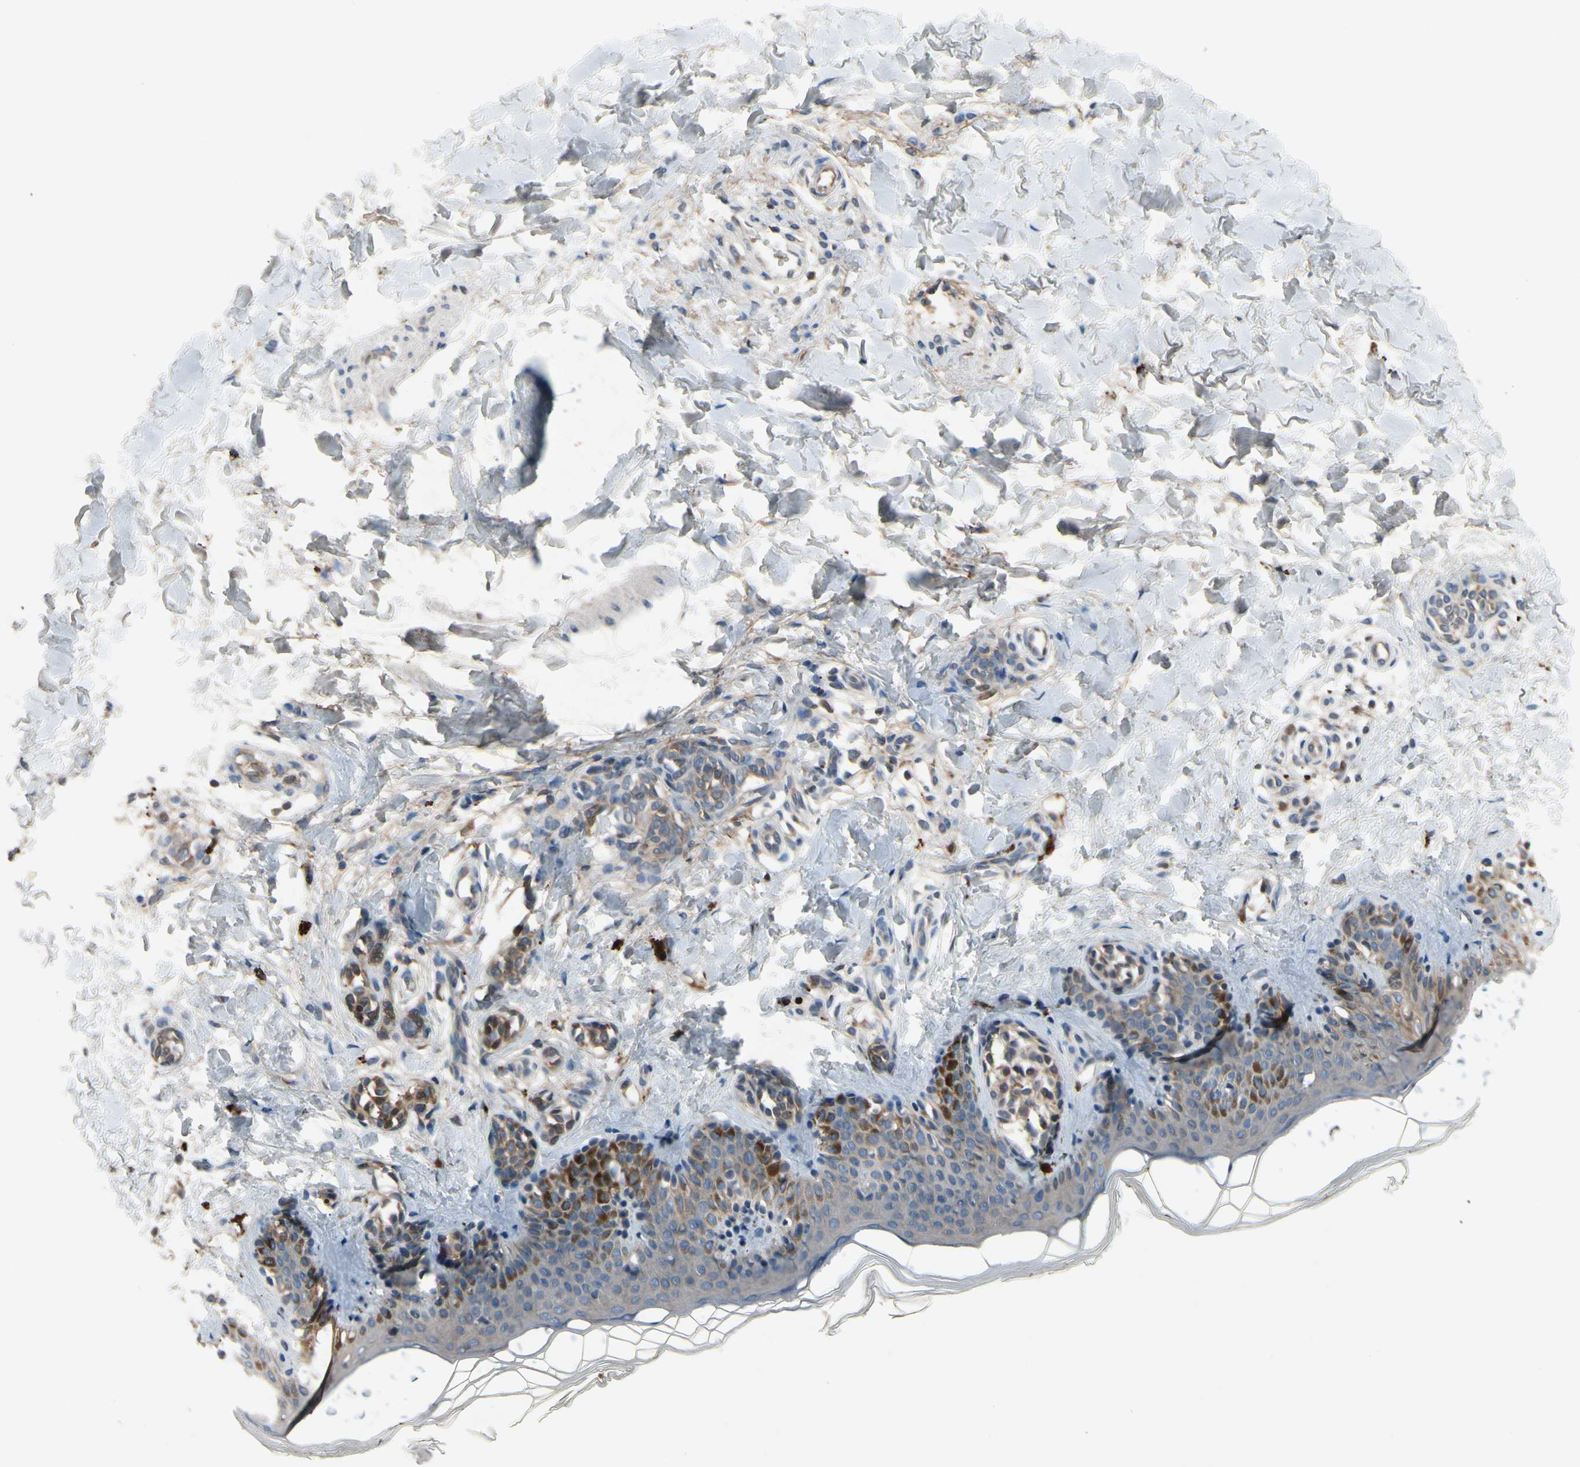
{"staining": {"intensity": "moderate", "quantity": ">75%", "location": "cytoplasmic/membranous"}, "tissue": "skin", "cell_type": "Fibroblasts", "image_type": "normal", "snomed": [{"axis": "morphology", "description": "Normal tissue, NOS"}, {"axis": "topography", "description": "Skin"}], "caption": "Fibroblasts demonstrate medium levels of moderate cytoplasmic/membranous staining in approximately >75% of cells in benign human skin. The protein of interest is stained brown, and the nuclei are stained in blue (DAB (3,3'-diaminobenzidine) IHC with brightfield microscopy, high magnification).", "gene": "IL1RL1", "patient": {"sex": "male", "age": 16}}